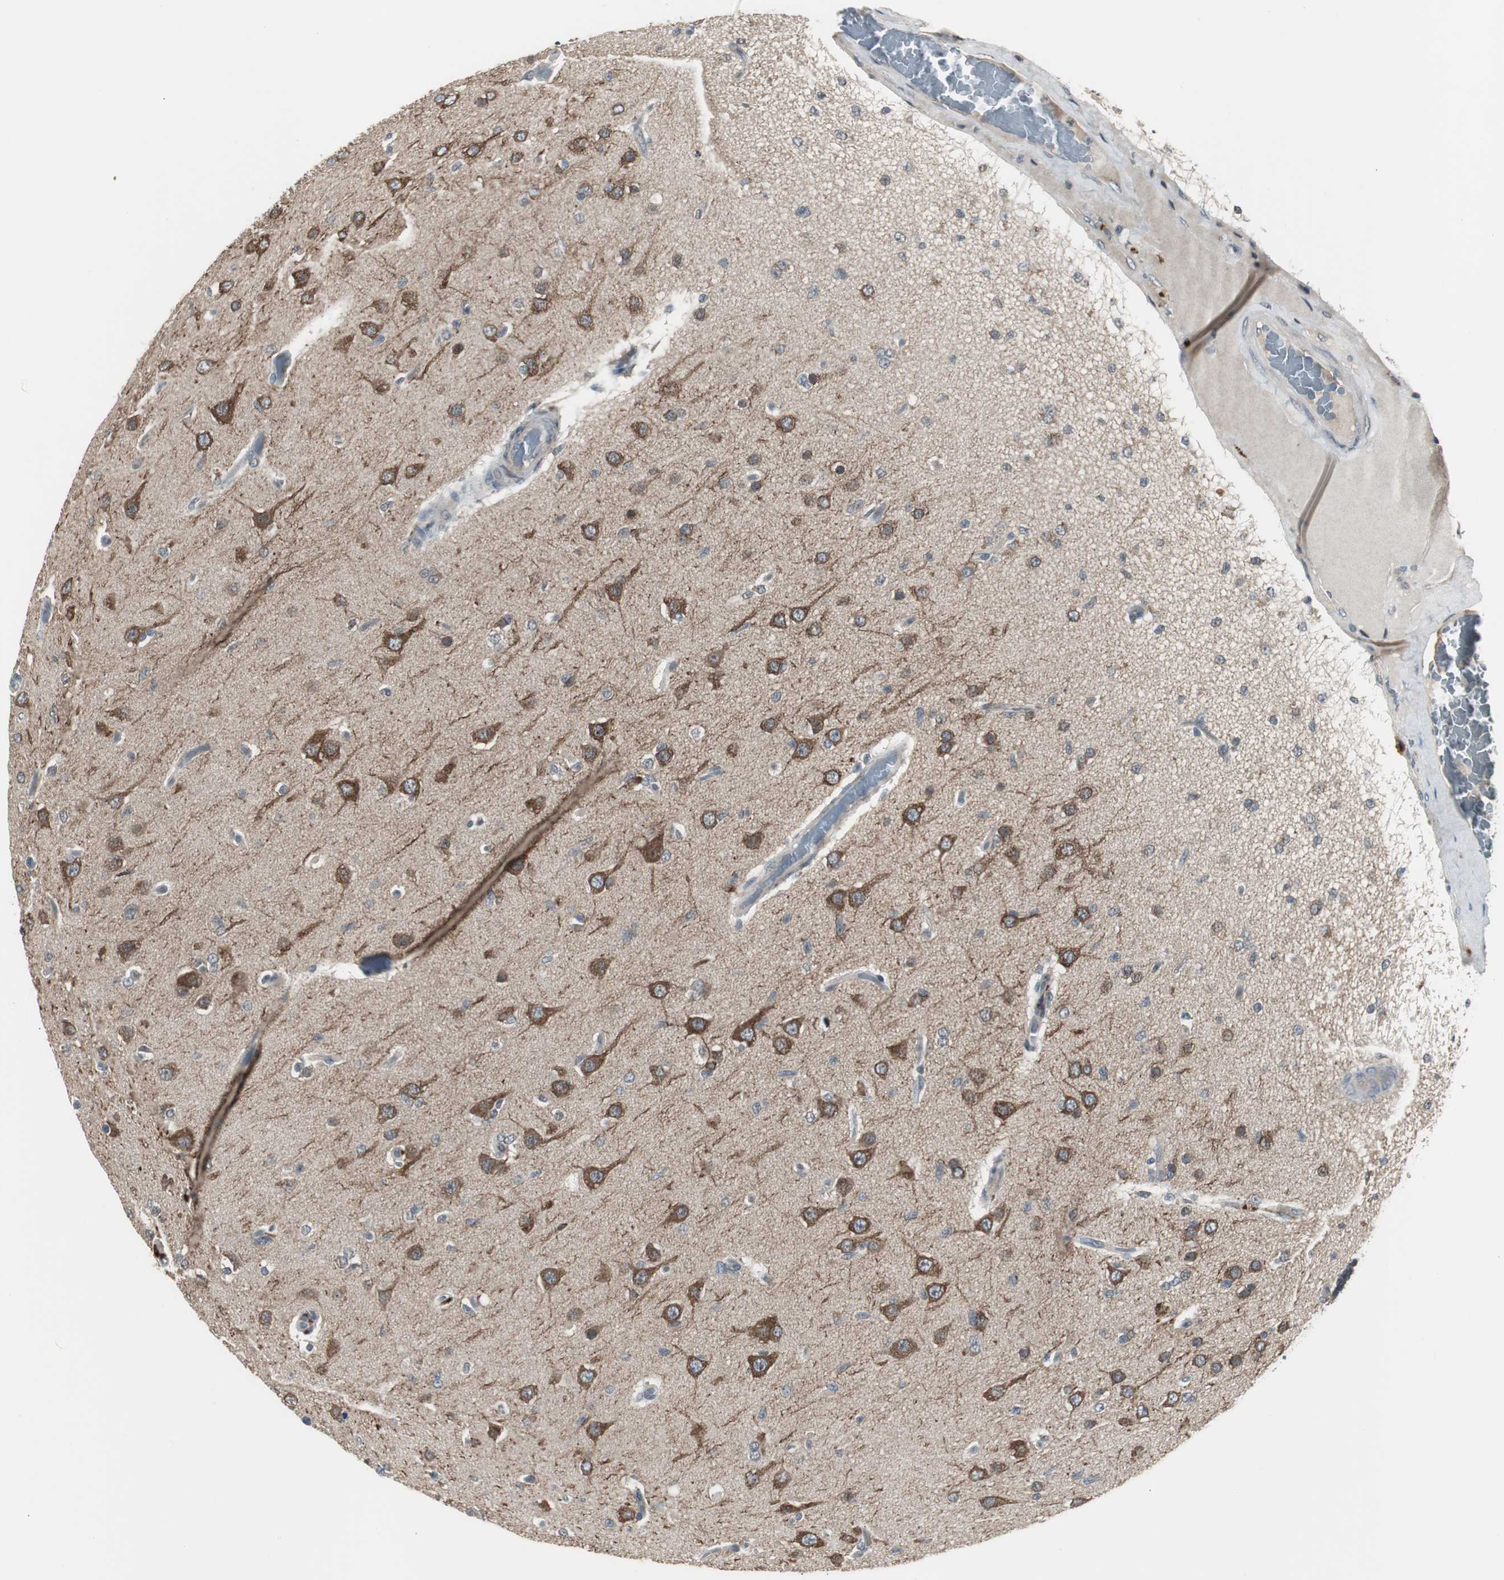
{"staining": {"intensity": "moderate", "quantity": ">75%", "location": "cytoplasmic/membranous"}, "tissue": "glioma", "cell_type": "Tumor cells", "image_type": "cancer", "snomed": [{"axis": "morphology", "description": "Glioma, malignant, High grade"}, {"axis": "topography", "description": "Brain"}], "caption": "This is an image of immunohistochemistry staining of glioma, which shows moderate staining in the cytoplasmic/membranous of tumor cells.", "gene": "ZMPSTE24", "patient": {"sex": "male", "age": 33}}